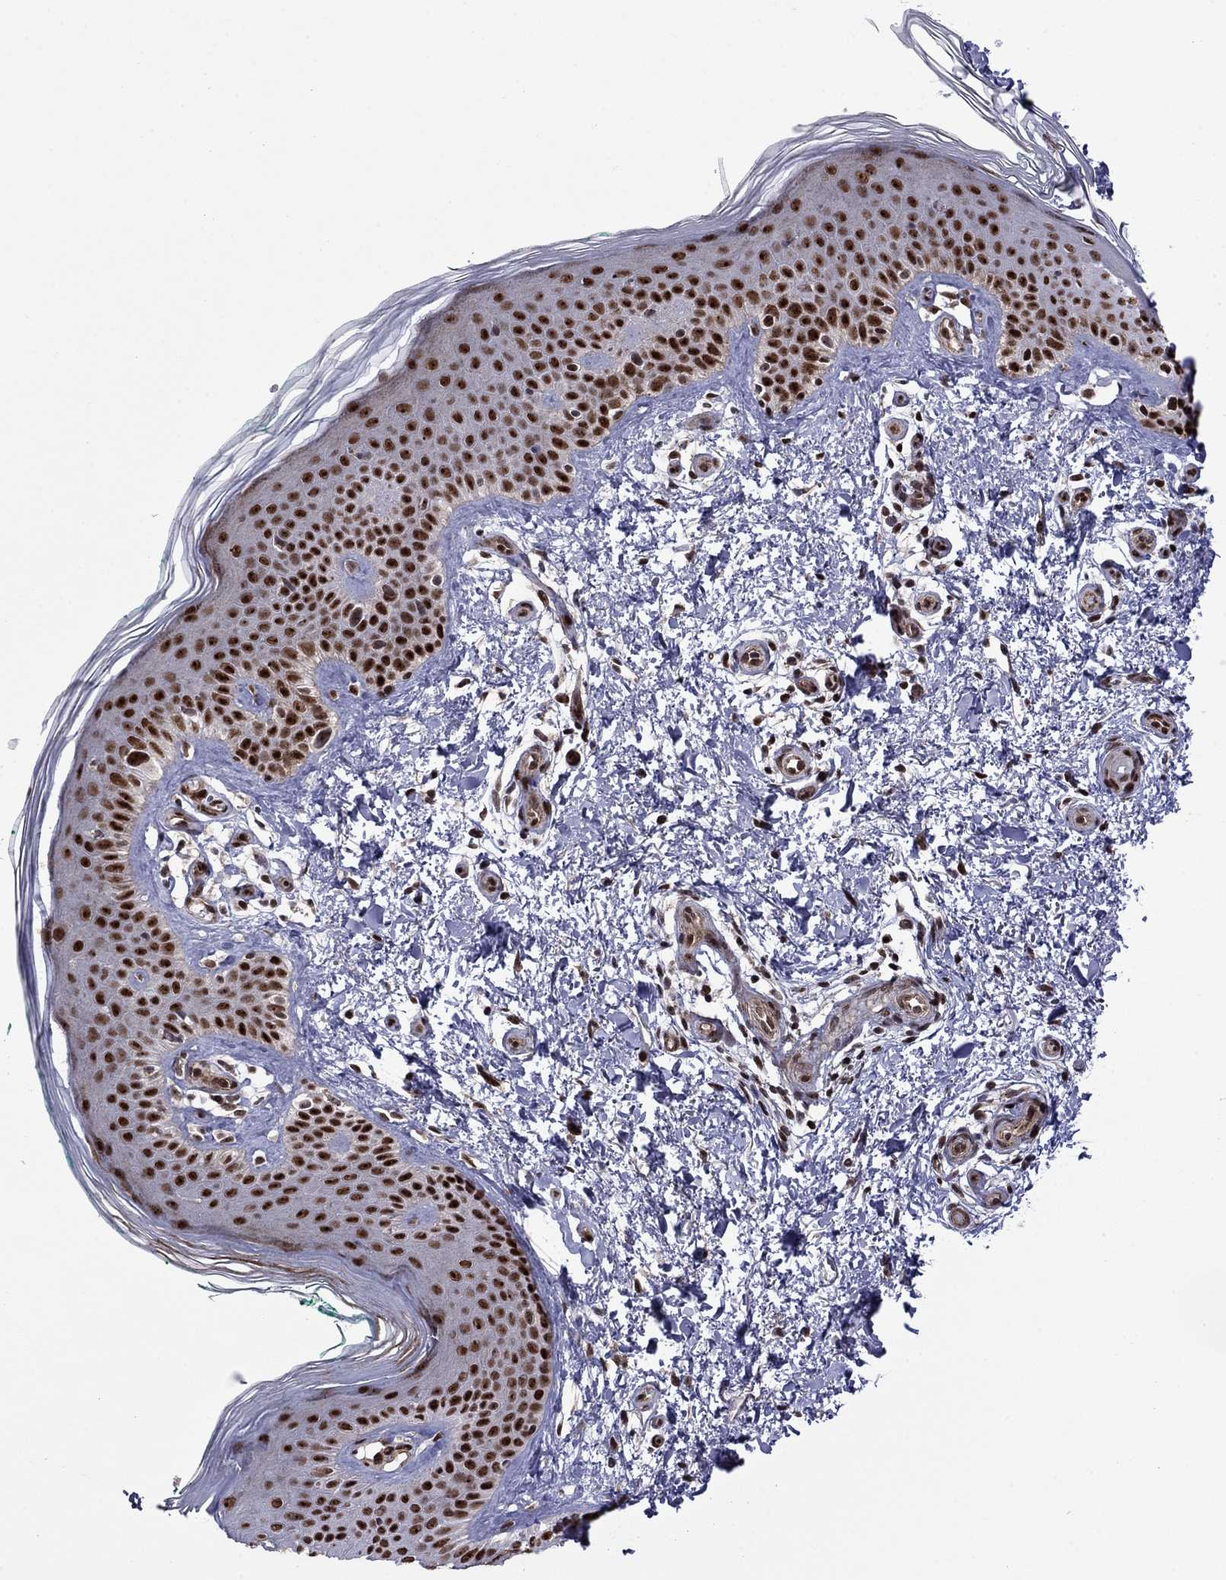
{"staining": {"intensity": "negative", "quantity": "none", "location": "none"}, "tissue": "skin", "cell_type": "Fibroblasts", "image_type": "normal", "snomed": [{"axis": "morphology", "description": "Normal tissue, NOS"}, {"axis": "morphology", "description": "Inflammation, NOS"}, {"axis": "morphology", "description": "Fibrosis, NOS"}, {"axis": "topography", "description": "Skin"}], "caption": "Immunohistochemistry (IHC) image of normal human skin stained for a protein (brown), which shows no staining in fibroblasts. (Brightfield microscopy of DAB immunohistochemistry at high magnification).", "gene": "SURF2", "patient": {"sex": "male", "age": 71}}